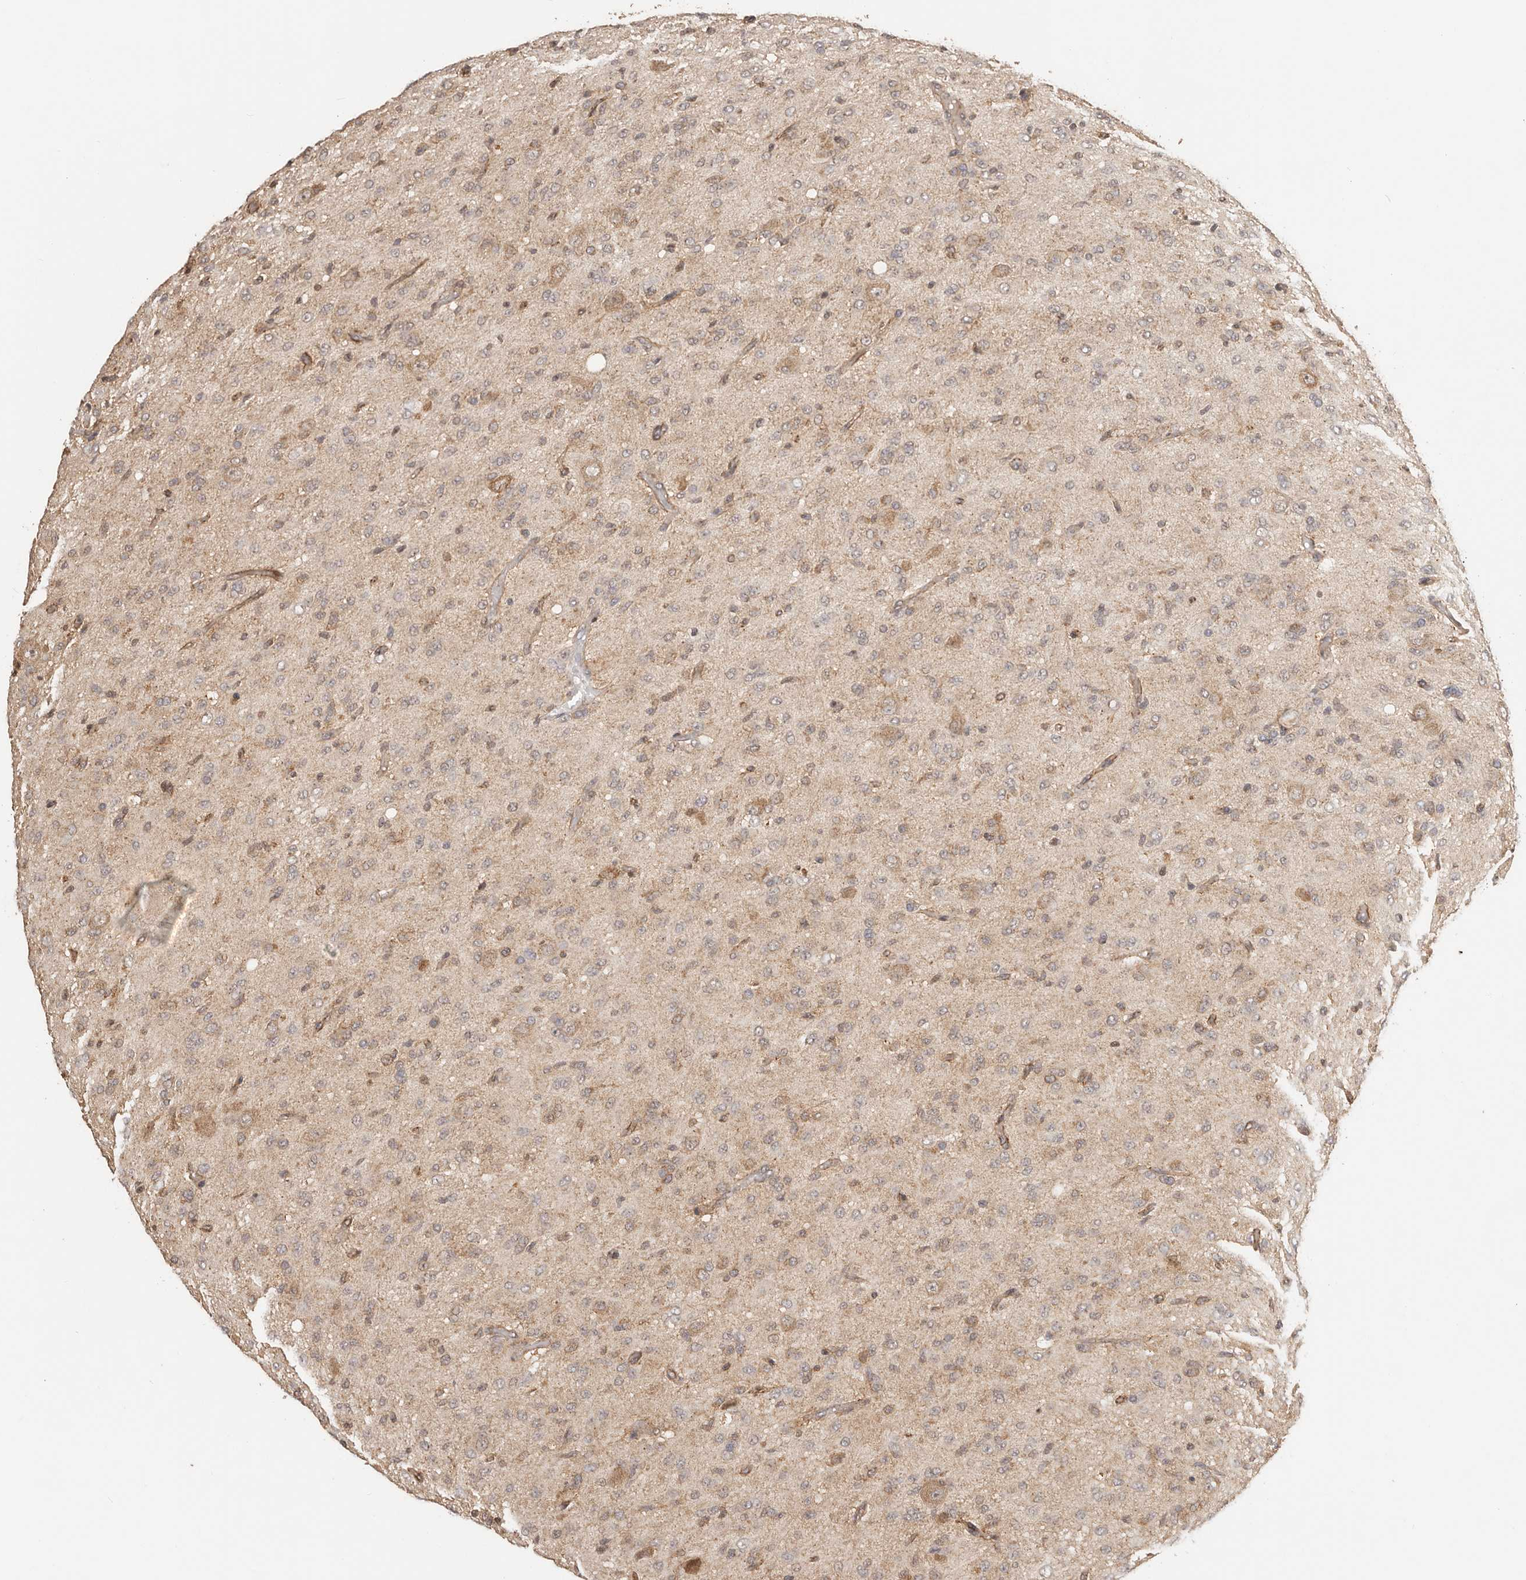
{"staining": {"intensity": "weak", "quantity": ">75%", "location": "cytoplasmic/membranous"}, "tissue": "glioma", "cell_type": "Tumor cells", "image_type": "cancer", "snomed": [{"axis": "morphology", "description": "Glioma, malignant, High grade"}, {"axis": "topography", "description": "Brain"}], "caption": "Protein expression analysis of human malignant high-grade glioma reveals weak cytoplasmic/membranous expression in about >75% of tumor cells.", "gene": "AFDN", "patient": {"sex": "female", "age": 59}}